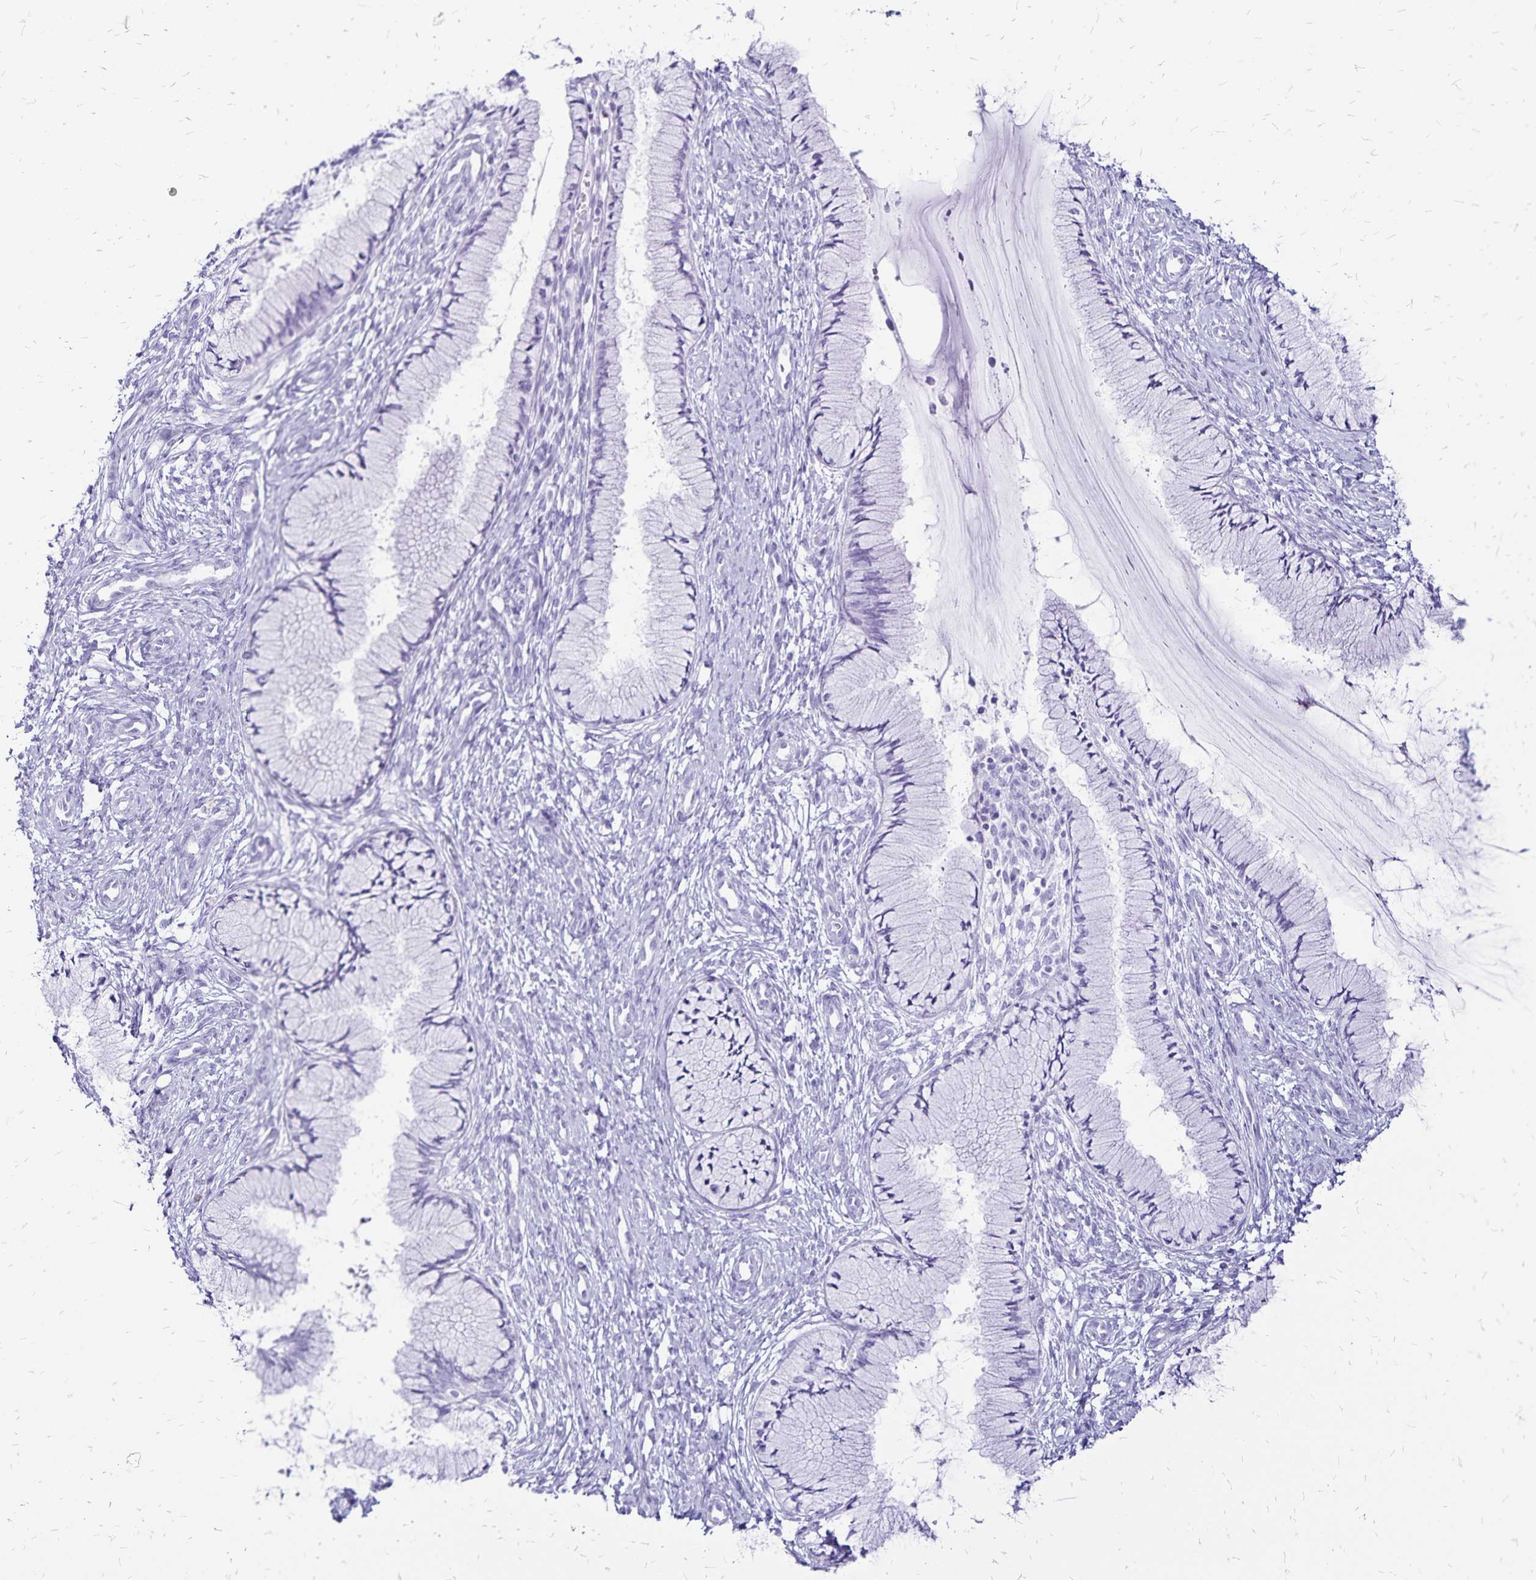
{"staining": {"intensity": "negative", "quantity": "none", "location": "none"}, "tissue": "cervix", "cell_type": "Glandular cells", "image_type": "normal", "snomed": [{"axis": "morphology", "description": "Normal tissue, NOS"}, {"axis": "topography", "description": "Cervix"}], "caption": "An IHC photomicrograph of normal cervix is shown. There is no staining in glandular cells of cervix.", "gene": "LIN28B", "patient": {"sex": "female", "age": 37}}